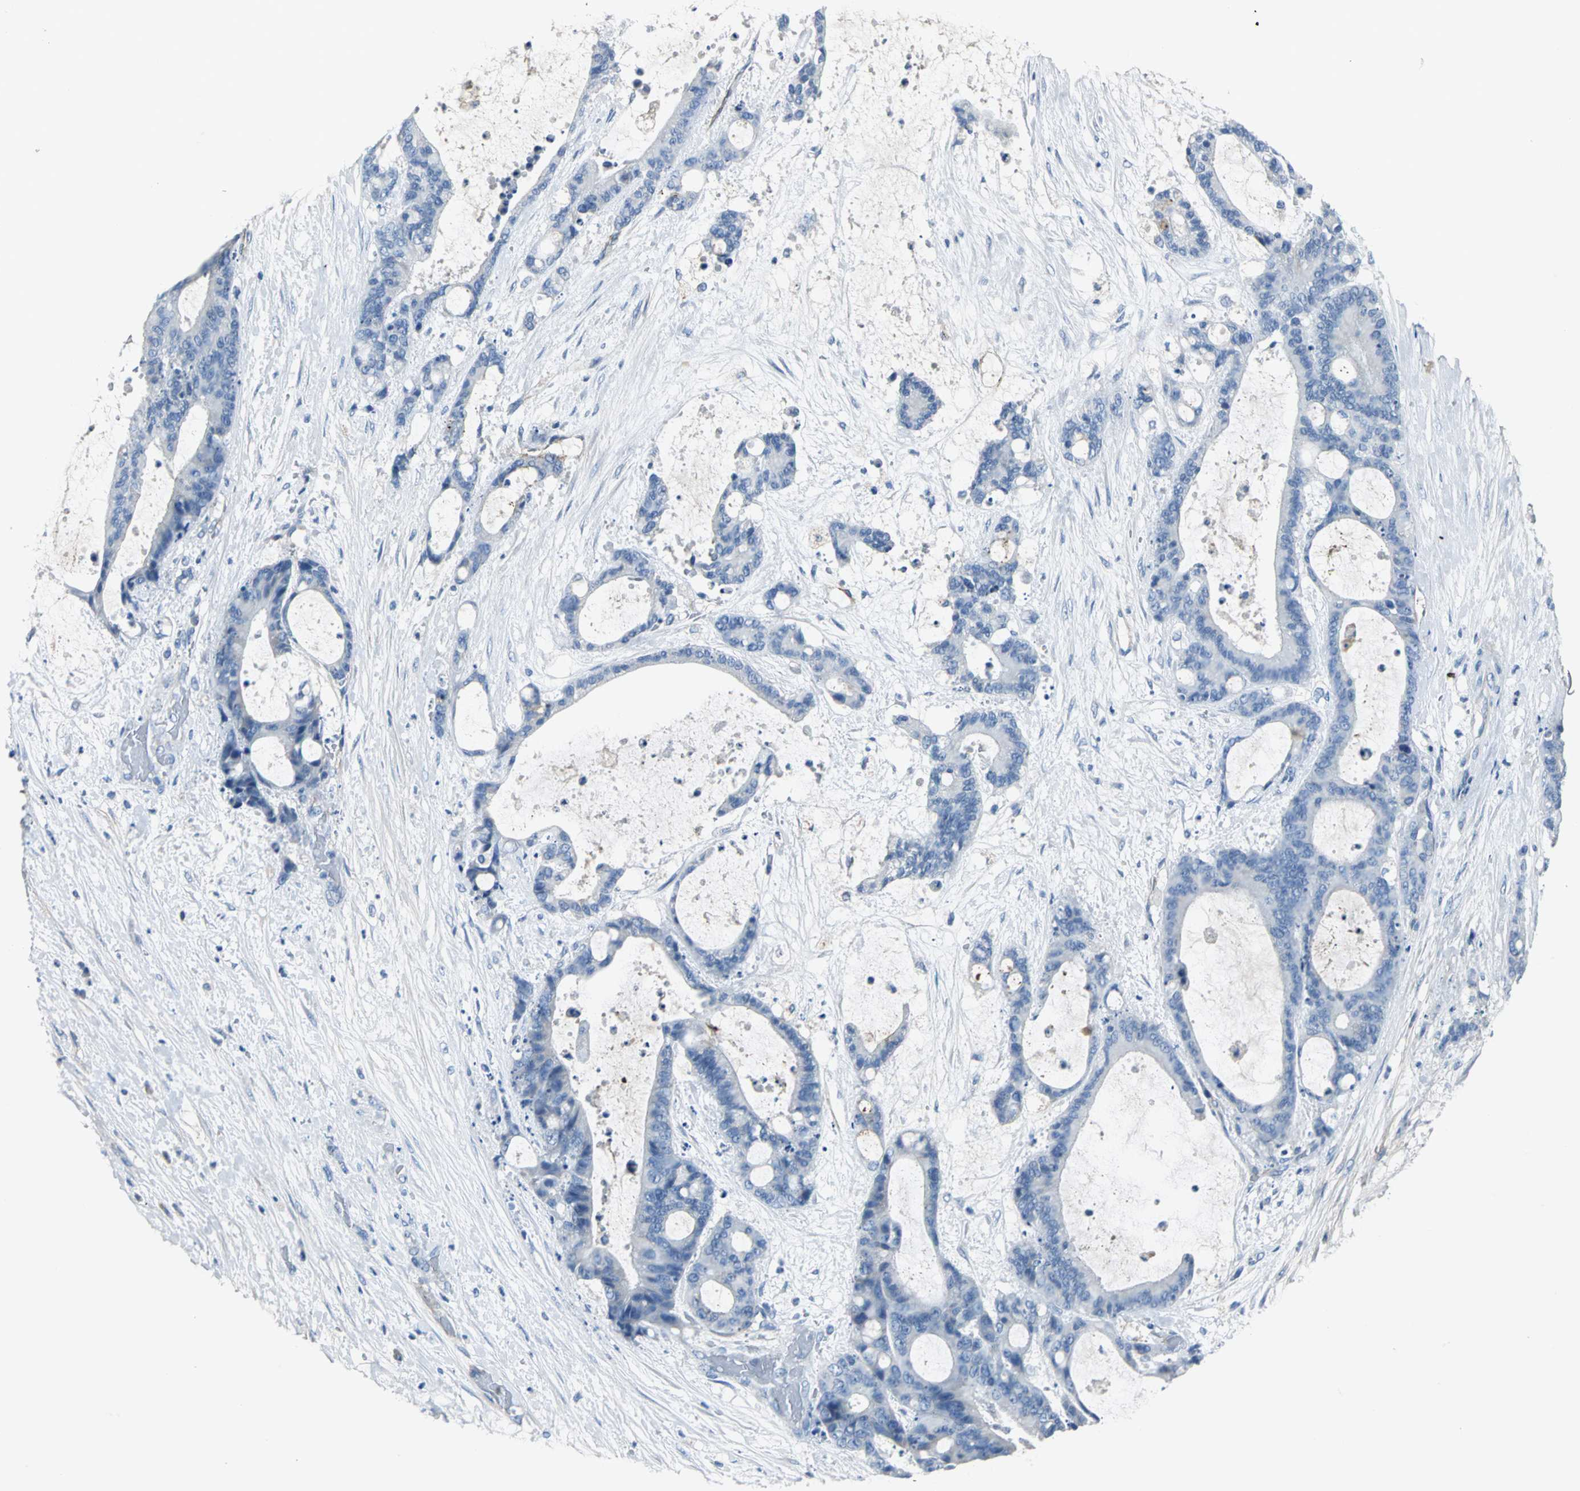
{"staining": {"intensity": "negative", "quantity": "none", "location": "none"}, "tissue": "liver cancer", "cell_type": "Tumor cells", "image_type": "cancer", "snomed": [{"axis": "morphology", "description": "Cholangiocarcinoma"}, {"axis": "topography", "description": "Liver"}], "caption": "An immunohistochemistry (IHC) image of cholangiocarcinoma (liver) is shown. There is no staining in tumor cells of cholangiocarcinoma (liver).", "gene": "EFNB3", "patient": {"sex": "female", "age": 73}}